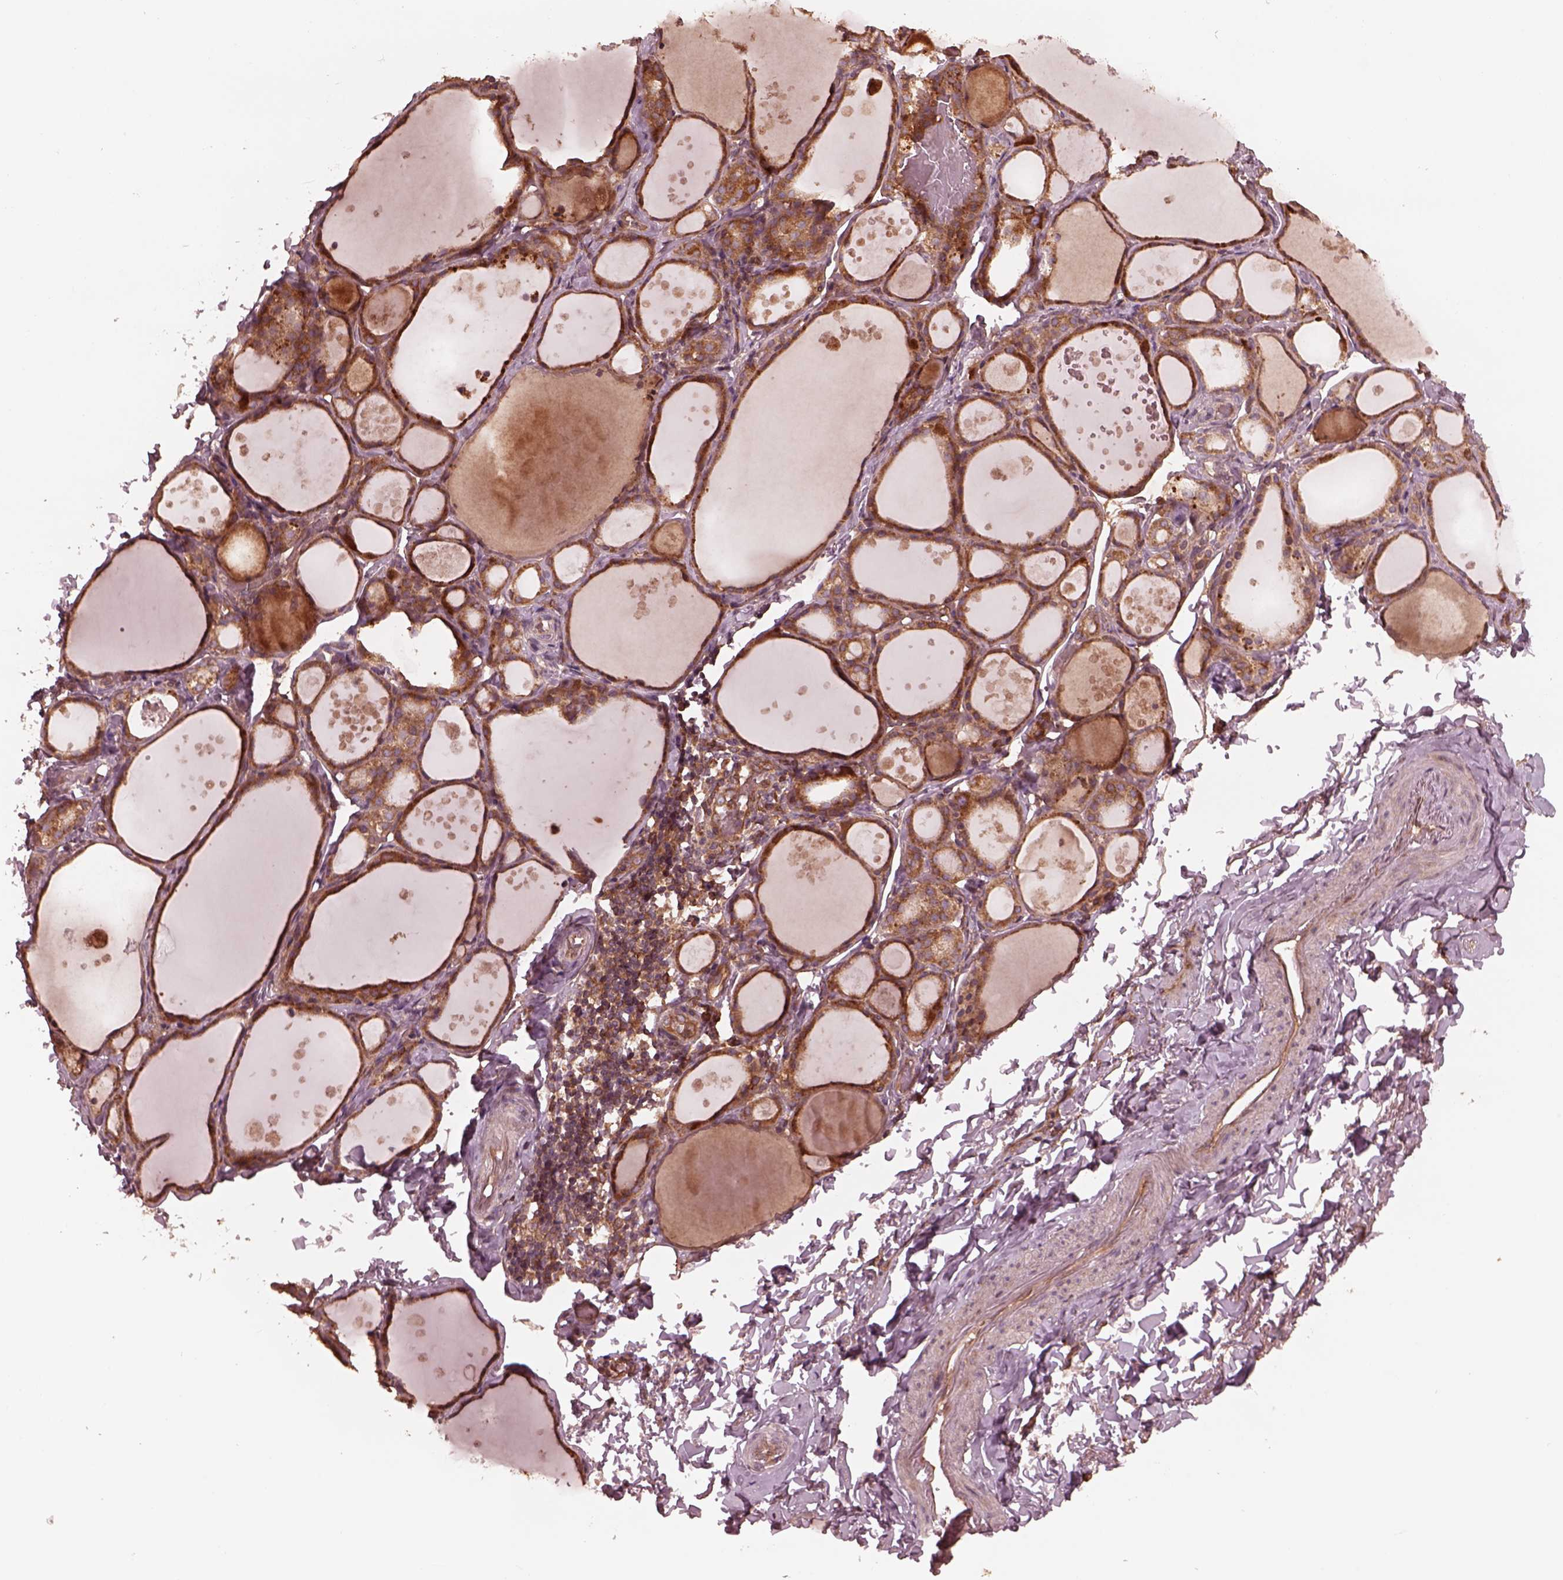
{"staining": {"intensity": "strong", "quantity": ">75%", "location": "cytoplasmic/membranous"}, "tissue": "thyroid gland", "cell_type": "Glandular cells", "image_type": "normal", "snomed": [{"axis": "morphology", "description": "Normal tissue, NOS"}, {"axis": "topography", "description": "Thyroid gland"}], "caption": "A micrograph of human thyroid gland stained for a protein exhibits strong cytoplasmic/membranous brown staining in glandular cells.", "gene": "PIK3R2", "patient": {"sex": "male", "age": 68}}